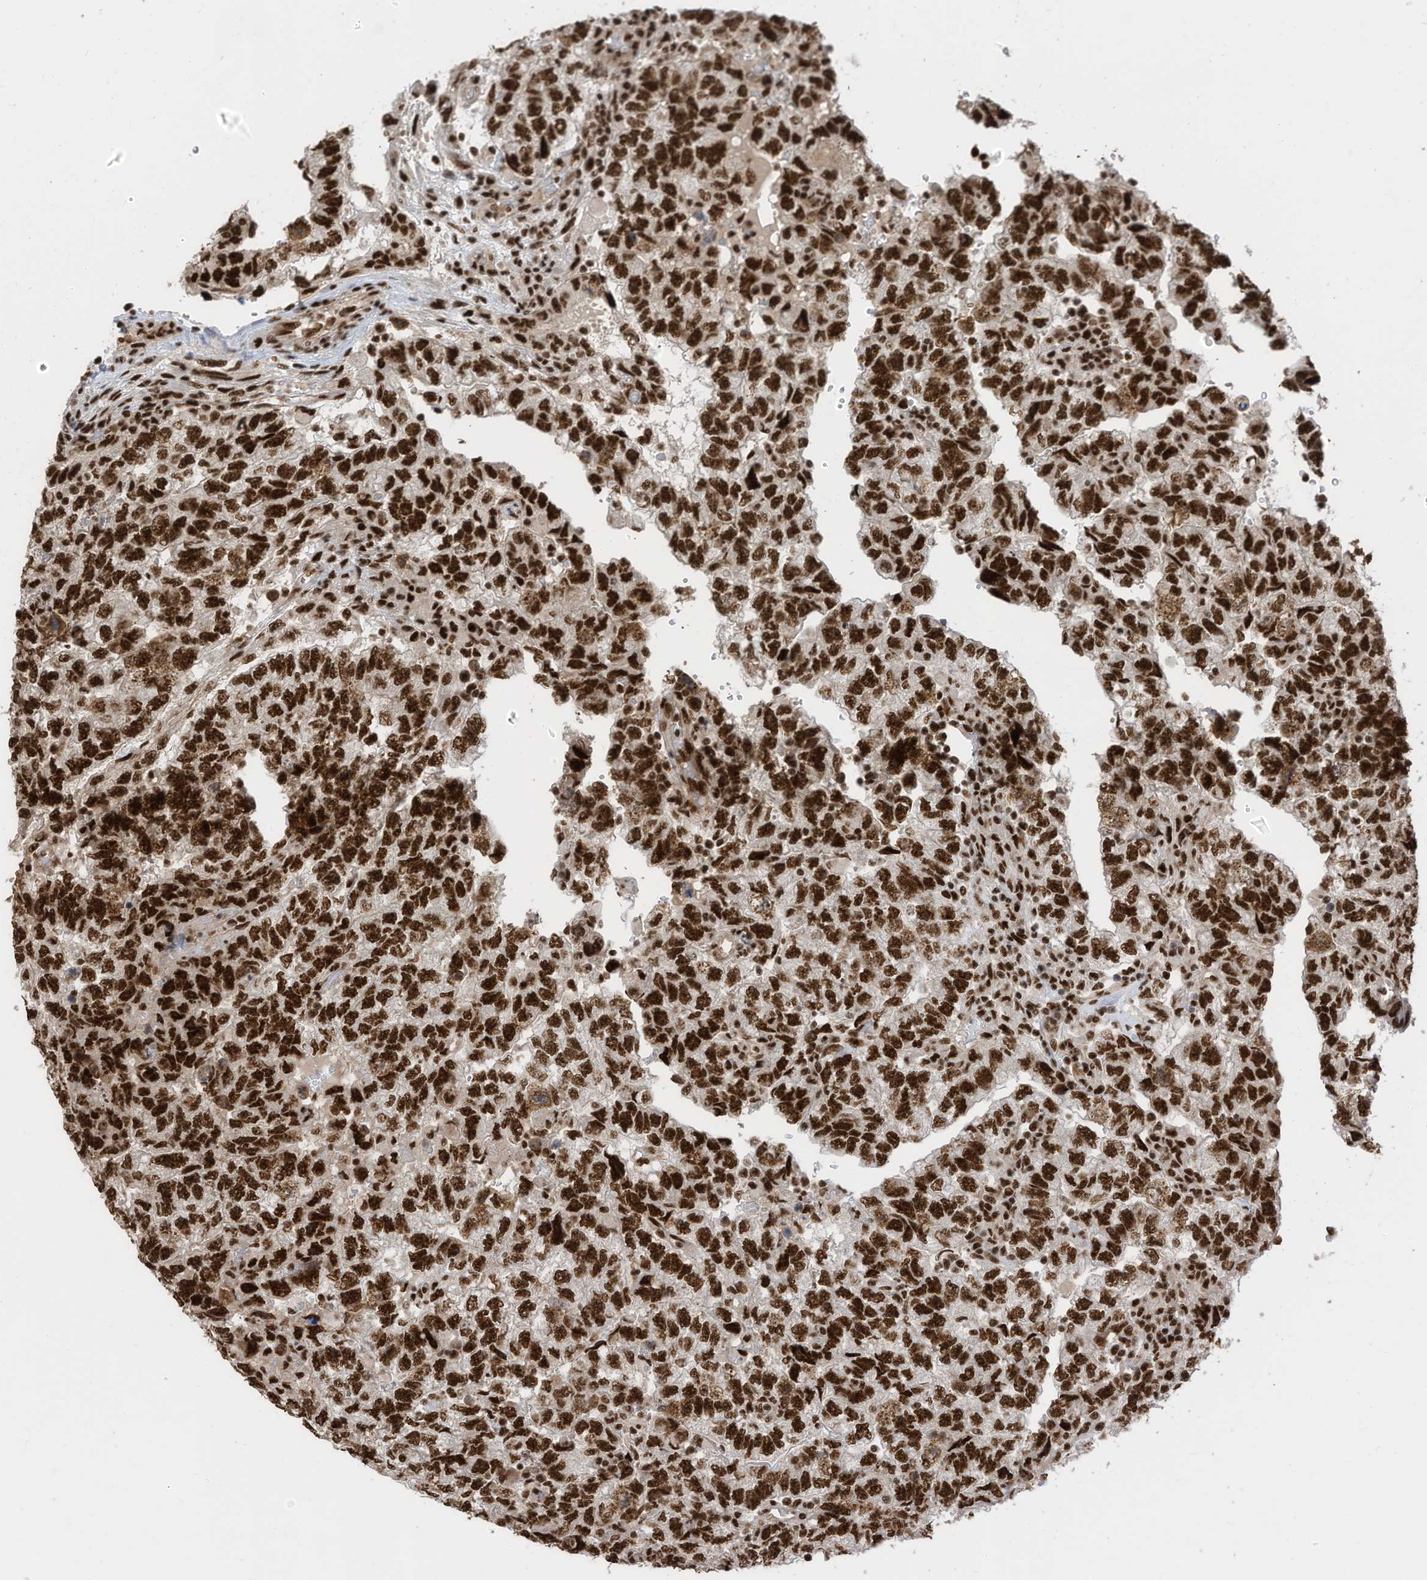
{"staining": {"intensity": "strong", "quantity": ">75%", "location": "nuclear"}, "tissue": "testis cancer", "cell_type": "Tumor cells", "image_type": "cancer", "snomed": [{"axis": "morphology", "description": "Carcinoma, Embryonal, NOS"}, {"axis": "topography", "description": "Testis"}], "caption": "About >75% of tumor cells in human testis cancer (embryonal carcinoma) reveal strong nuclear protein positivity as visualized by brown immunohistochemical staining.", "gene": "SF3A3", "patient": {"sex": "male", "age": 36}}